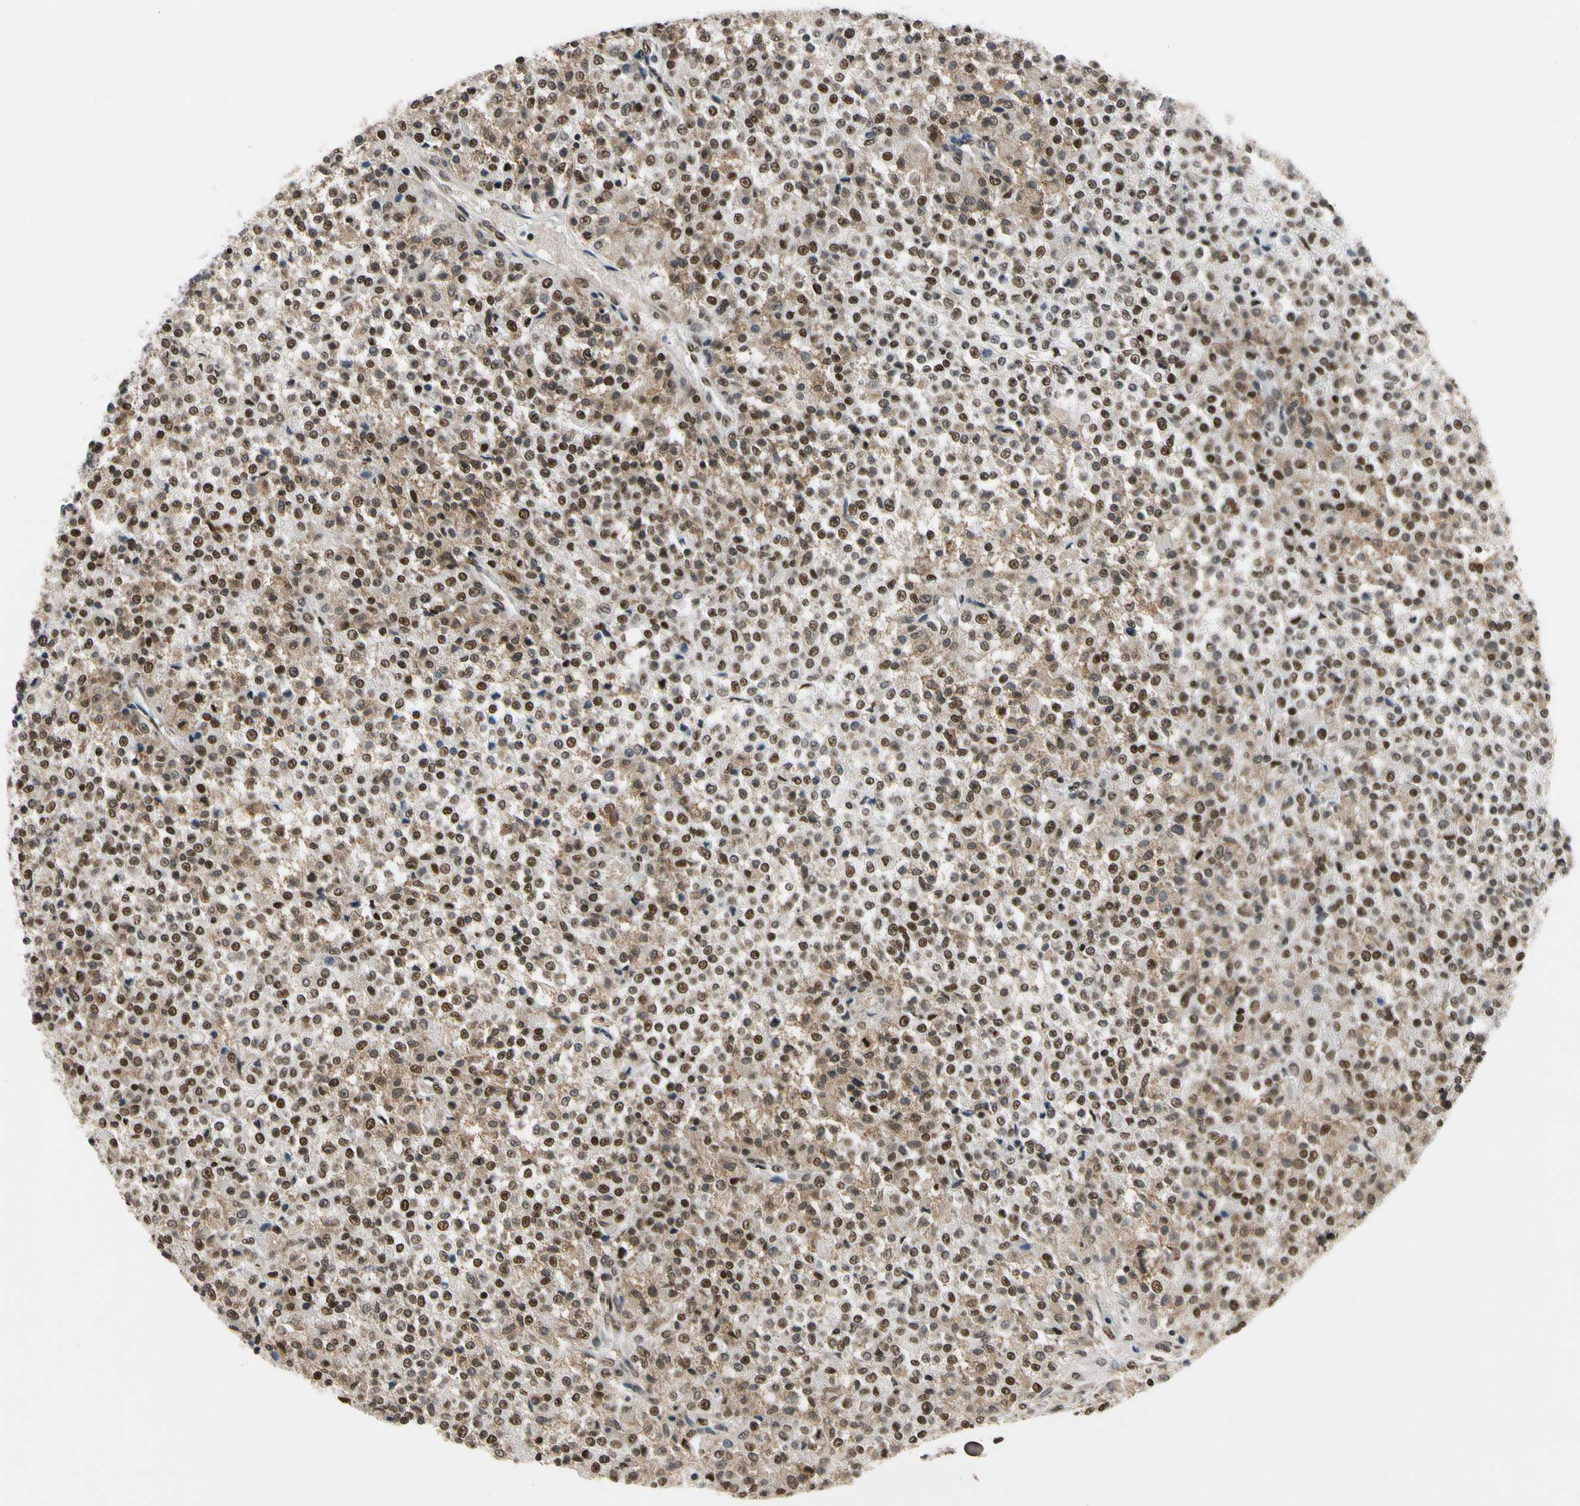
{"staining": {"intensity": "strong", "quantity": ">75%", "location": "cytoplasmic/membranous,nuclear"}, "tissue": "testis cancer", "cell_type": "Tumor cells", "image_type": "cancer", "snomed": [{"axis": "morphology", "description": "Seminoma, NOS"}, {"axis": "topography", "description": "Testis"}], "caption": "Immunohistochemical staining of testis cancer (seminoma) displays high levels of strong cytoplasmic/membranous and nuclear staining in approximately >75% of tumor cells.", "gene": "RECQL", "patient": {"sex": "male", "age": 59}}